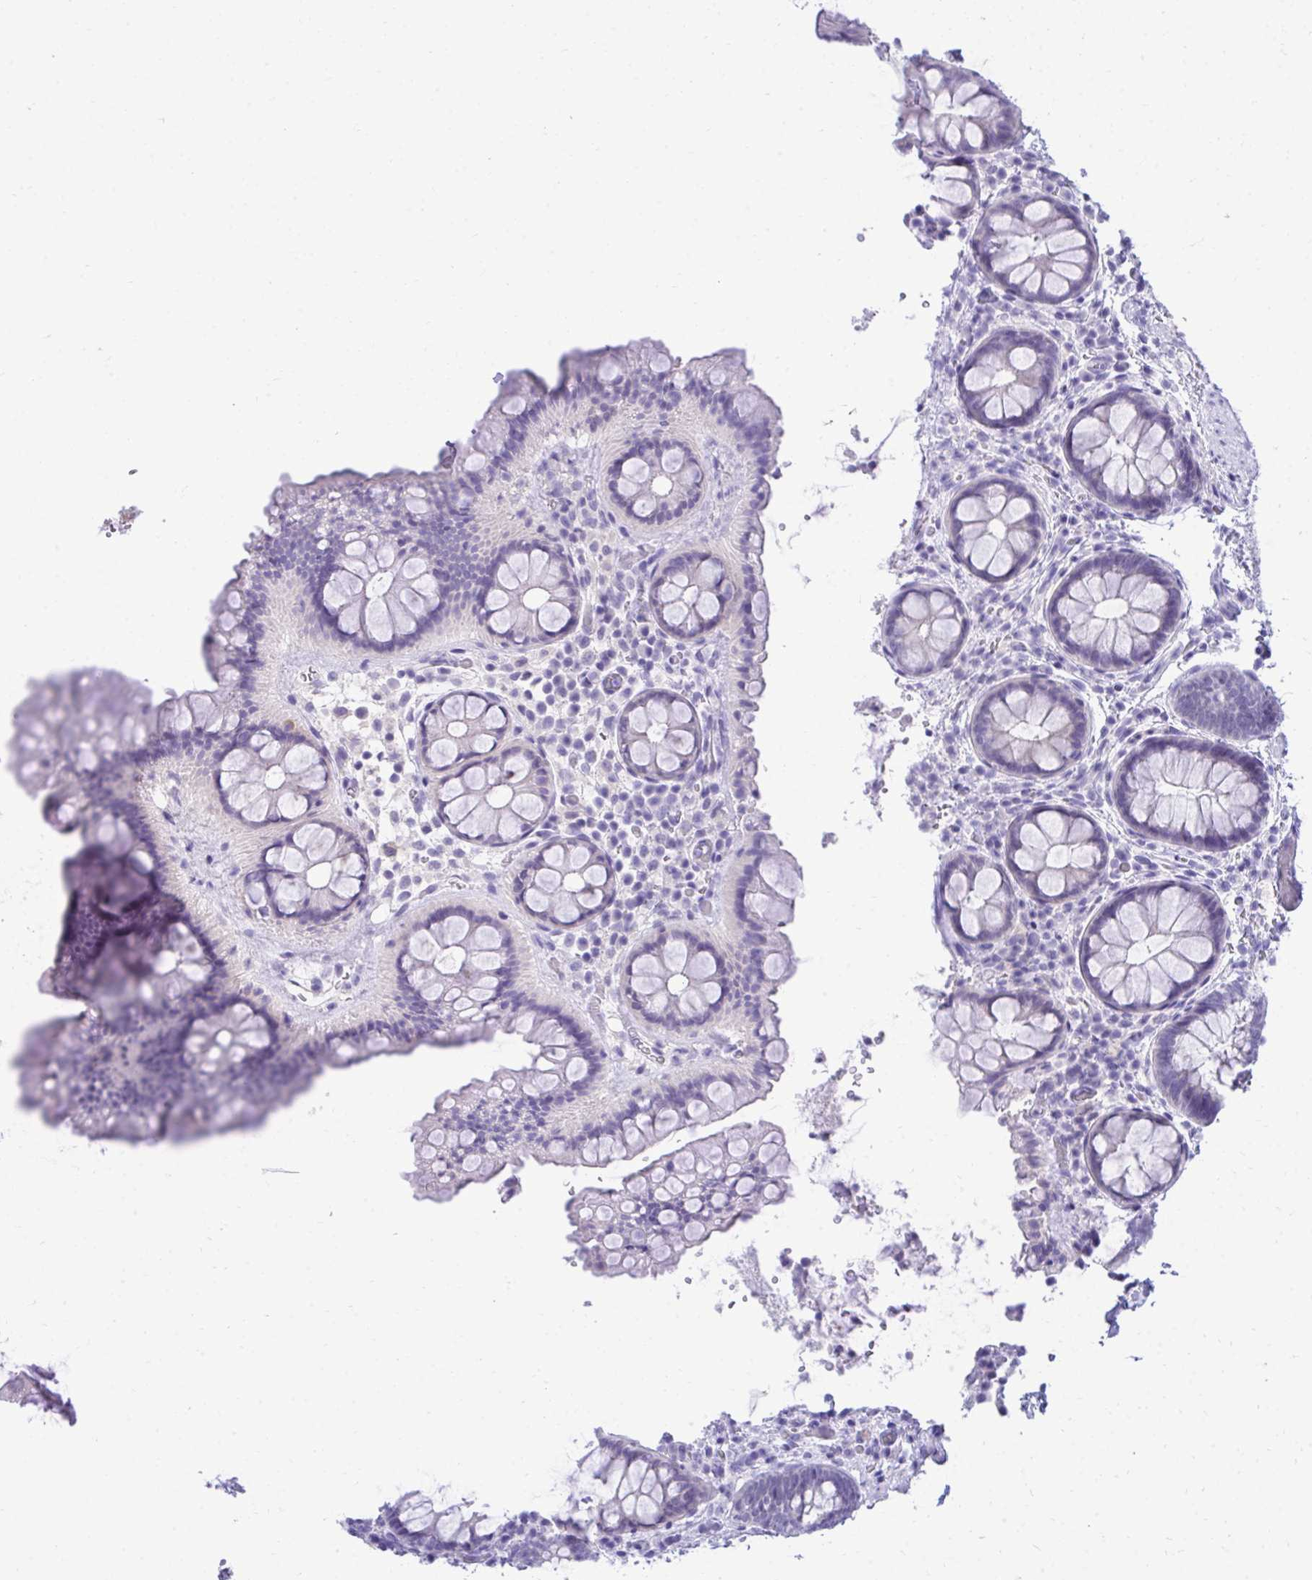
{"staining": {"intensity": "negative", "quantity": "none", "location": "none"}, "tissue": "rectum", "cell_type": "Glandular cells", "image_type": "normal", "snomed": [{"axis": "morphology", "description": "Normal tissue, NOS"}, {"axis": "topography", "description": "Rectum"}], "caption": "This is a histopathology image of IHC staining of unremarkable rectum, which shows no staining in glandular cells.", "gene": "PGM2L1", "patient": {"sex": "female", "age": 69}}